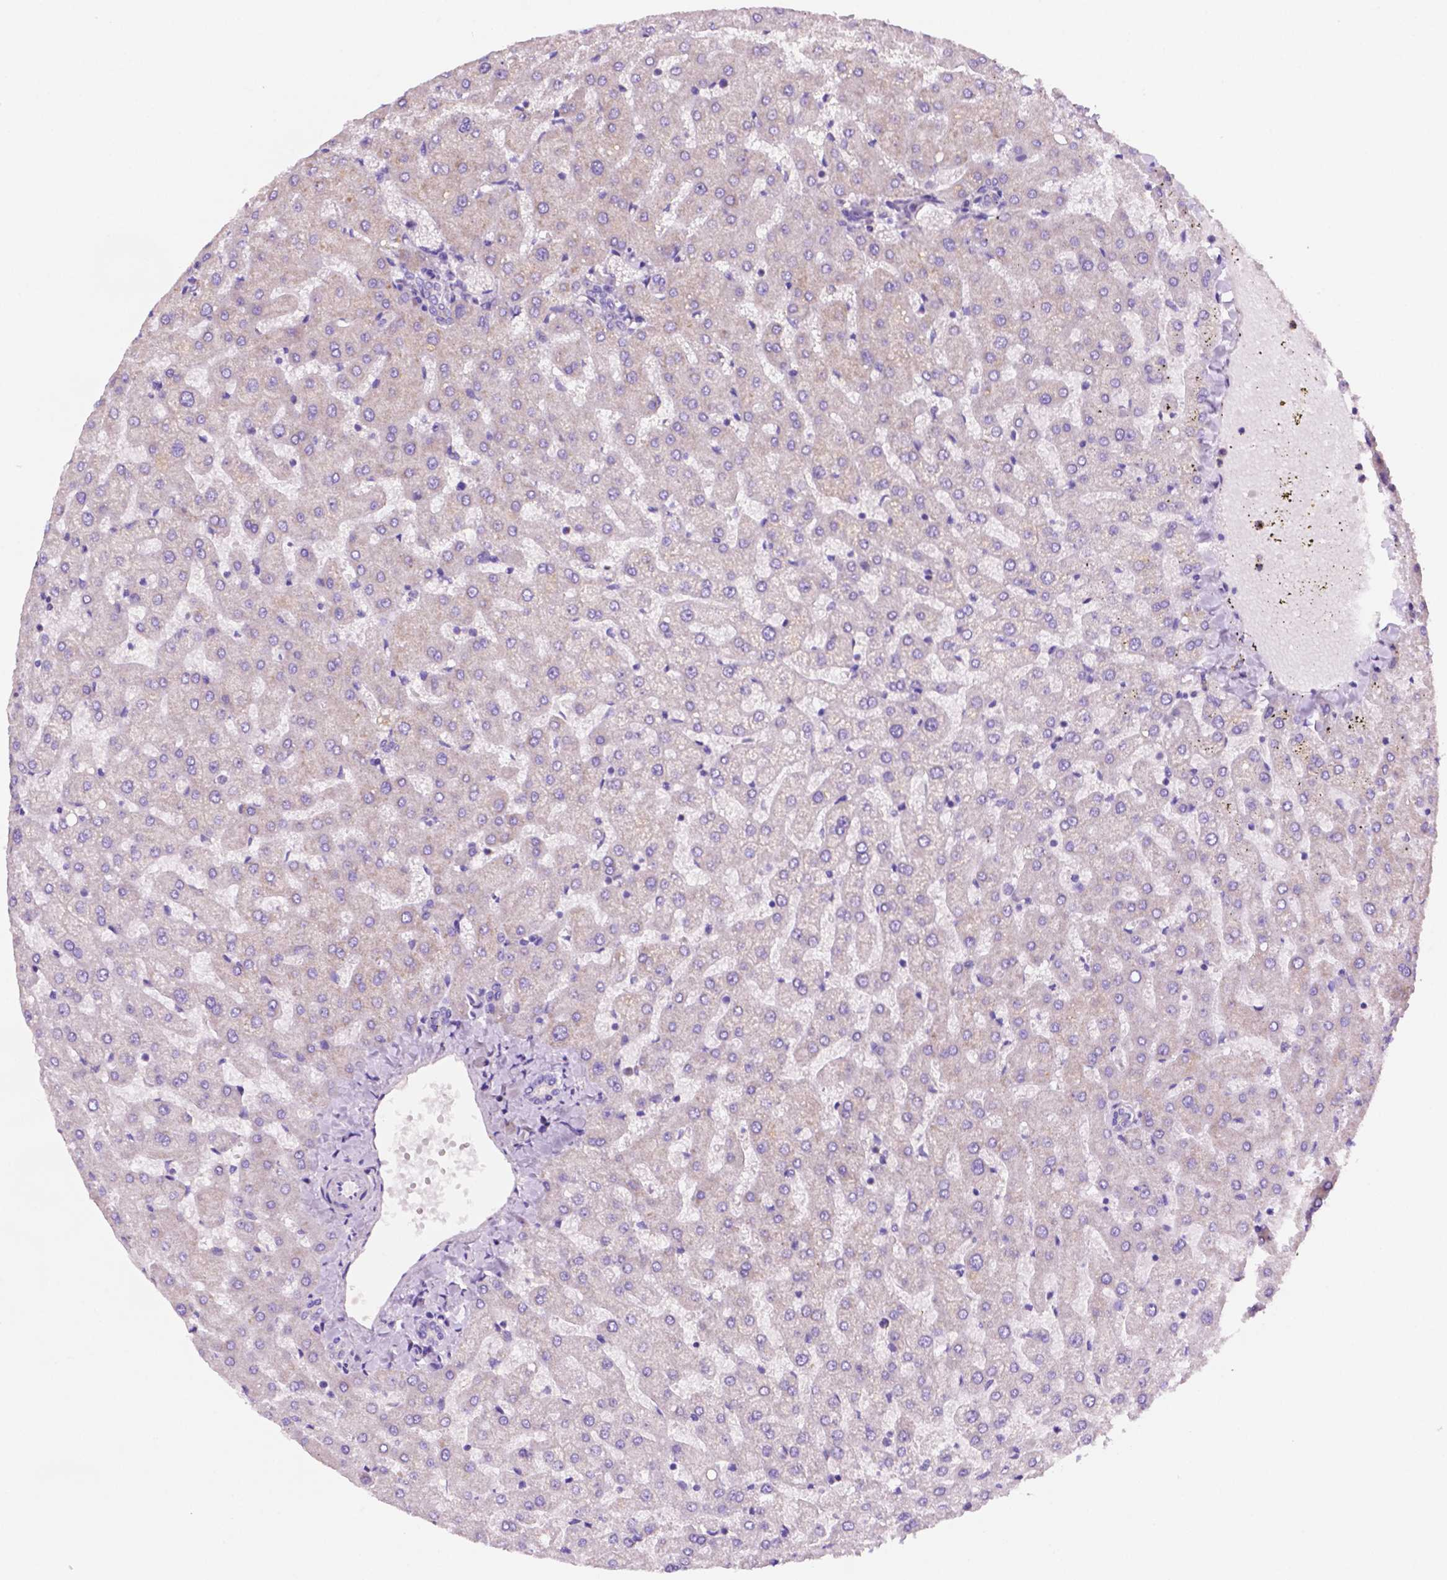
{"staining": {"intensity": "negative", "quantity": "none", "location": "none"}, "tissue": "liver", "cell_type": "Cholangiocytes", "image_type": "normal", "snomed": [{"axis": "morphology", "description": "Normal tissue, NOS"}, {"axis": "topography", "description": "Liver"}], "caption": "IHC histopathology image of benign liver stained for a protein (brown), which reveals no expression in cholangiocytes.", "gene": "CEACAM7", "patient": {"sex": "female", "age": 50}}